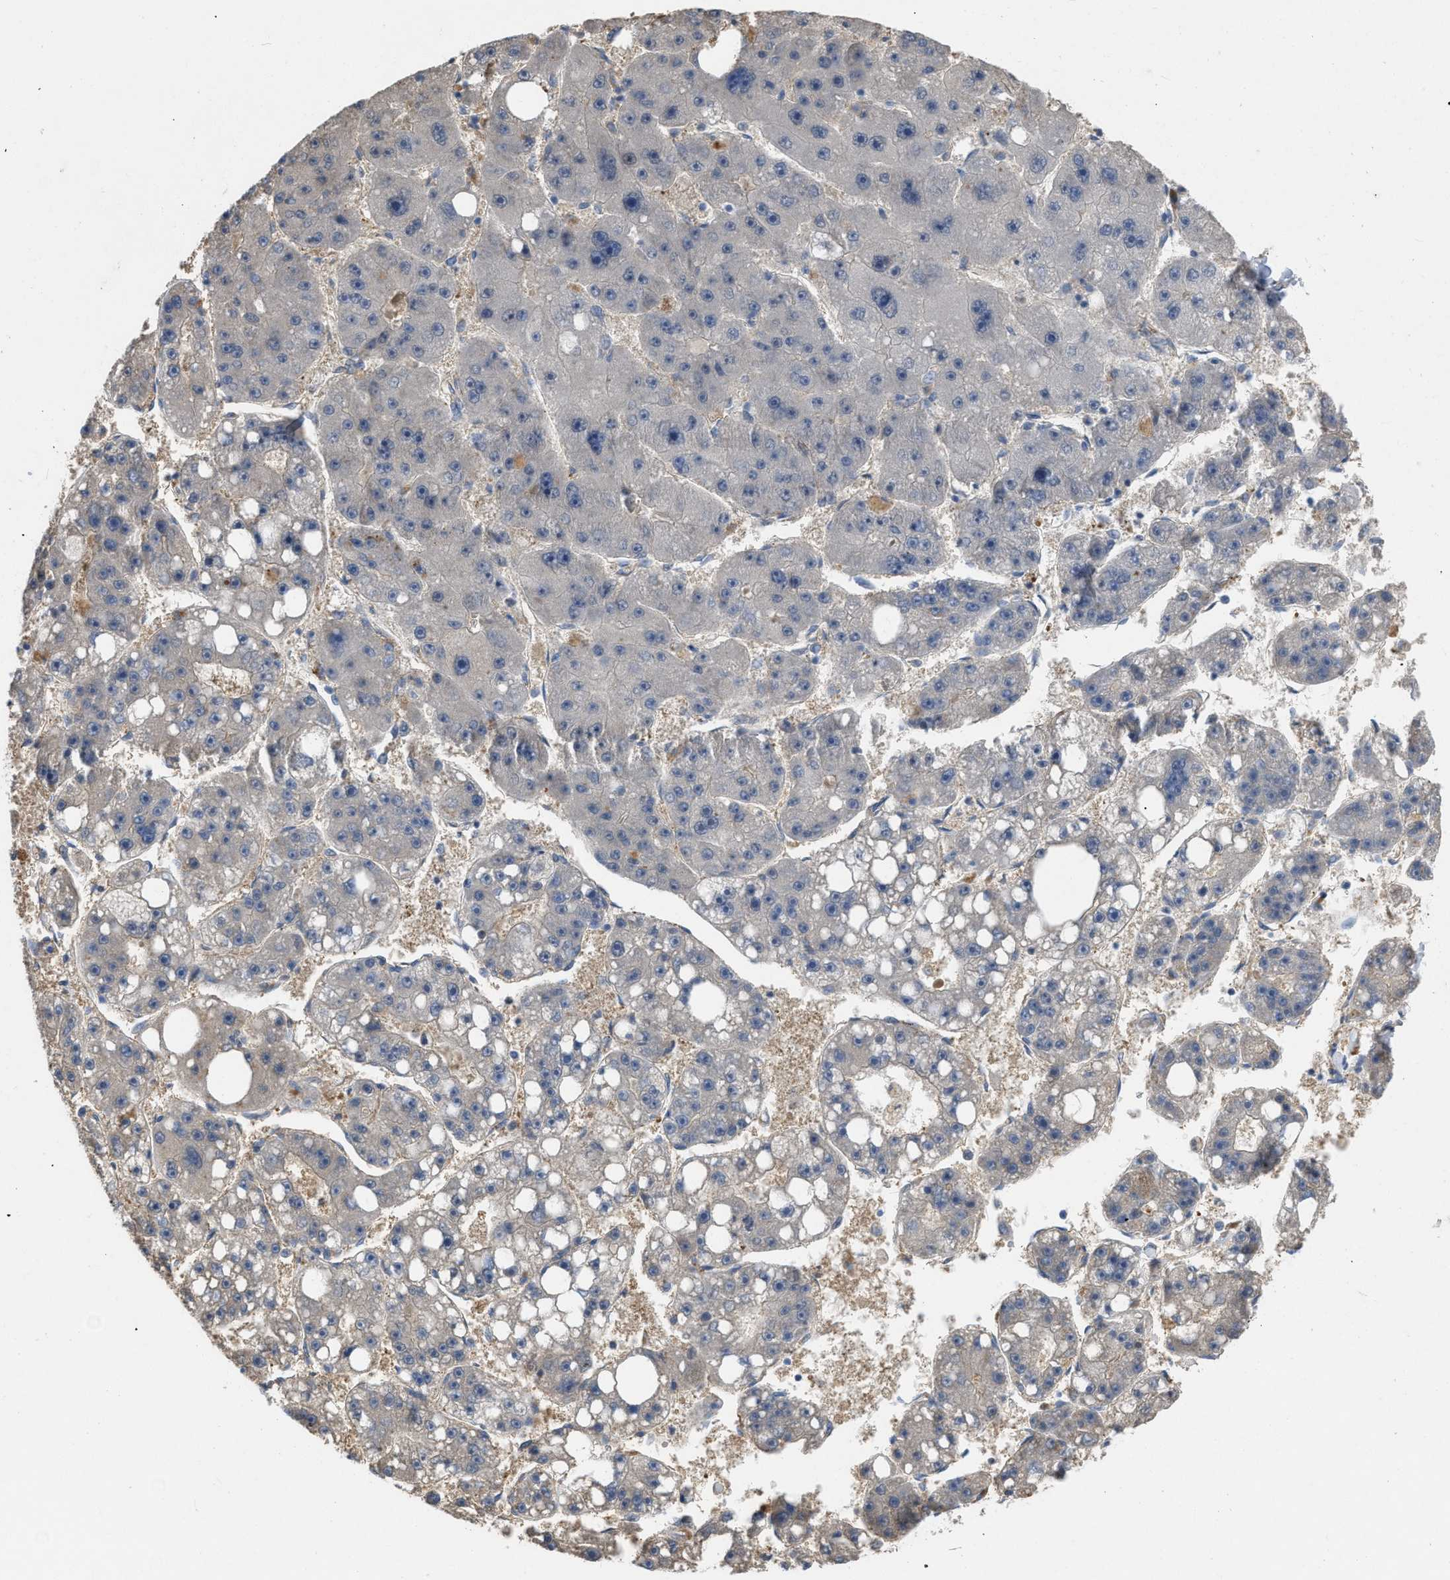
{"staining": {"intensity": "negative", "quantity": "none", "location": "none"}, "tissue": "liver cancer", "cell_type": "Tumor cells", "image_type": "cancer", "snomed": [{"axis": "morphology", "description": "Carcinoma, Hepatocellular, NOS"}, {"axis": "topography", "description": "Liver"}], "caption": "This is a image of immunohistochemistry (IHC) staining of liver cancer, which shows no staining in tumor cells. (DAB (3,3'-diaminobenzidine) immunohistochemistry visualized using brightfield microscopy, high magnification).", "gene": "SLC4A11", "patient": {"sex": "female", "age": 61}}